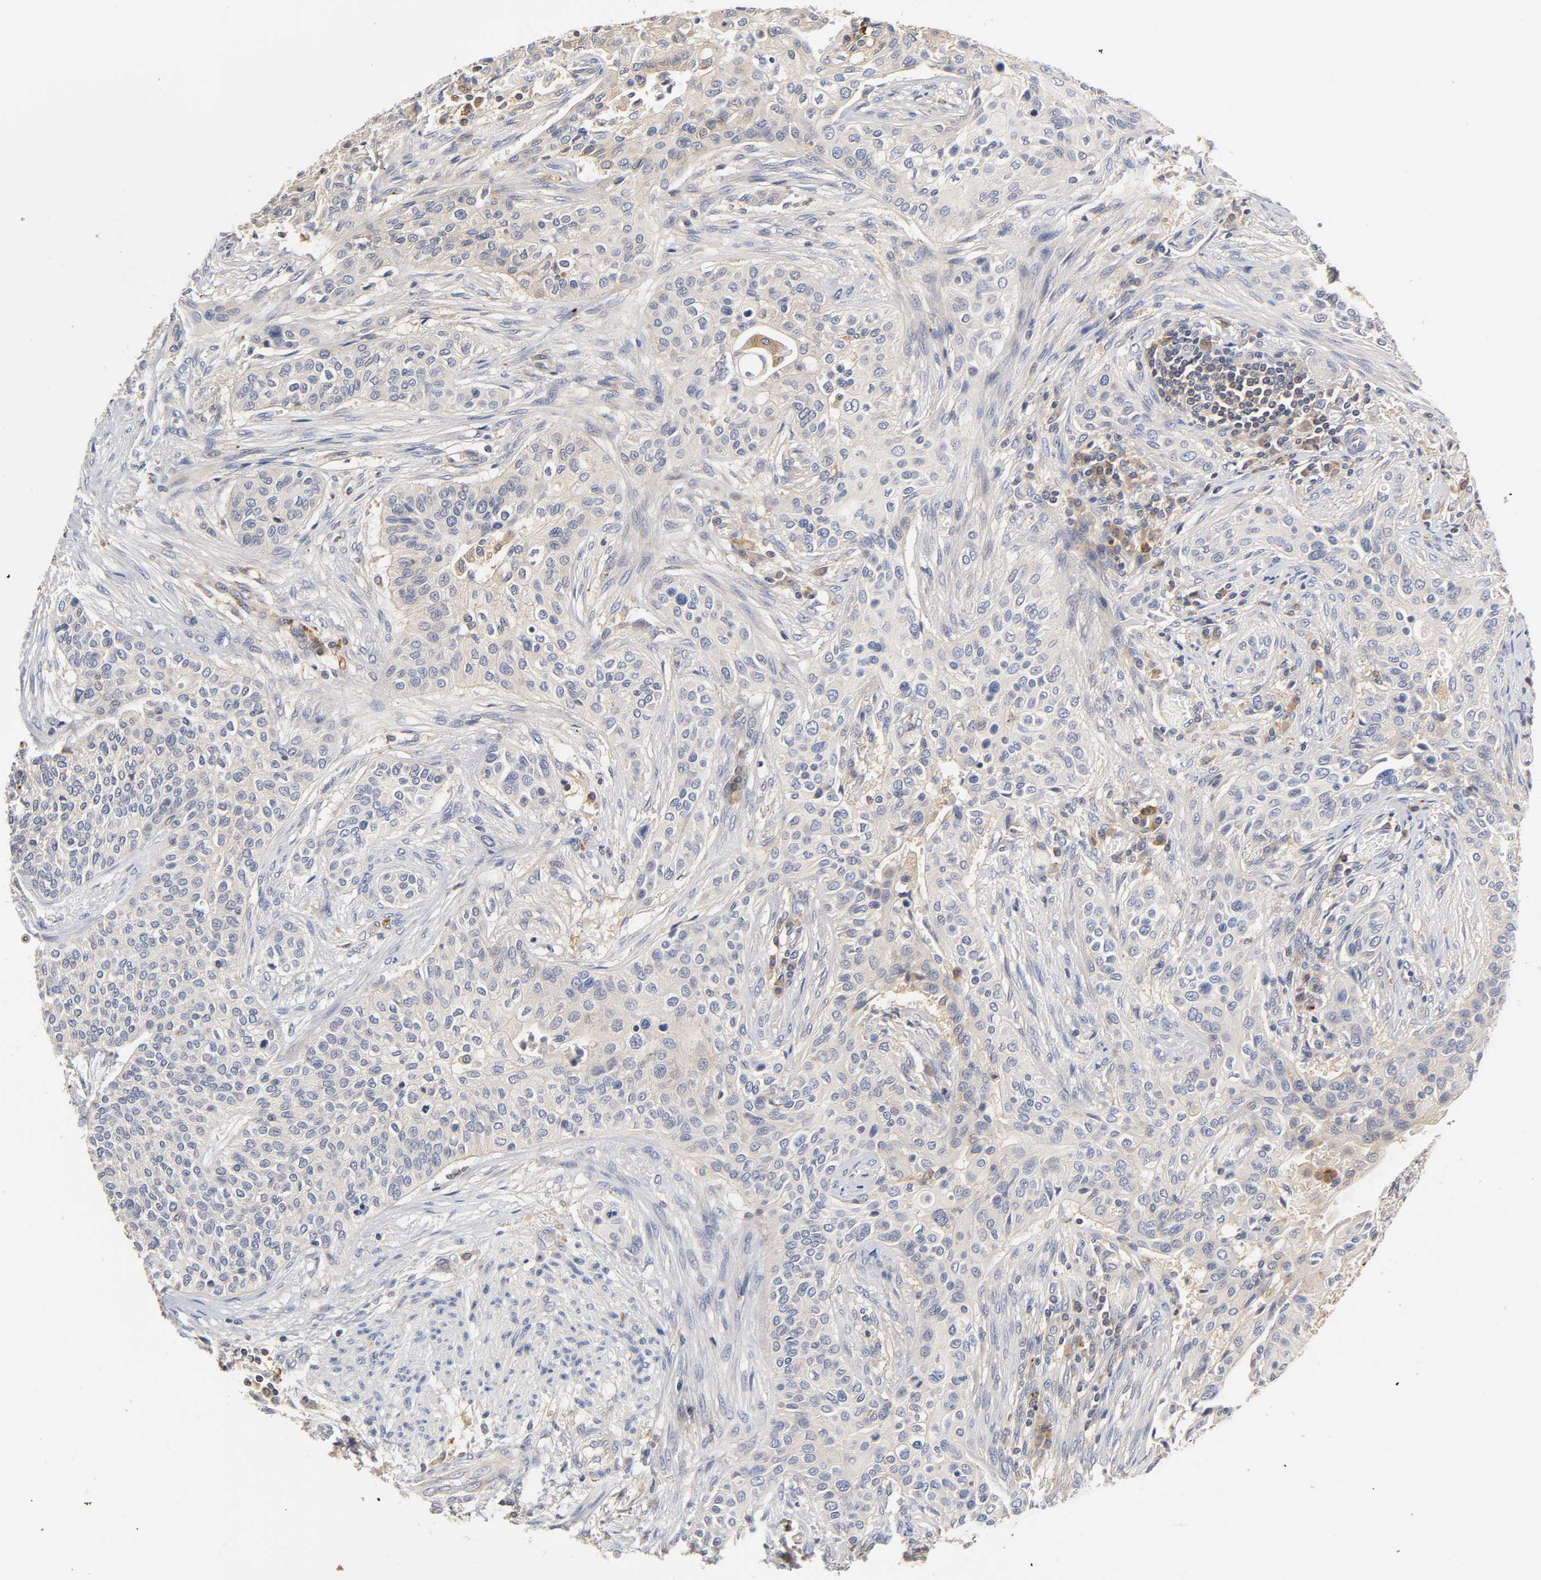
{"staining": {"intensity": "negative", "quantity": "none", "location": "none"}, "tissue": "urothelial cancer", "cell_type": "Tumor cells", "image_type": "cancer", "snomed": [{"axis": "morphology", "description": "Urothelial carcinoma, High grade"}, {"axis": "topography", "description": "Urinary bladder"}], "caption": "Urothelial carcinoma (high-grade) was stained to show a protein in brown. There is no significant positivity in tumor cells.", "gene": "RHOA", "patient": {"sex": "male", "age": 74}}